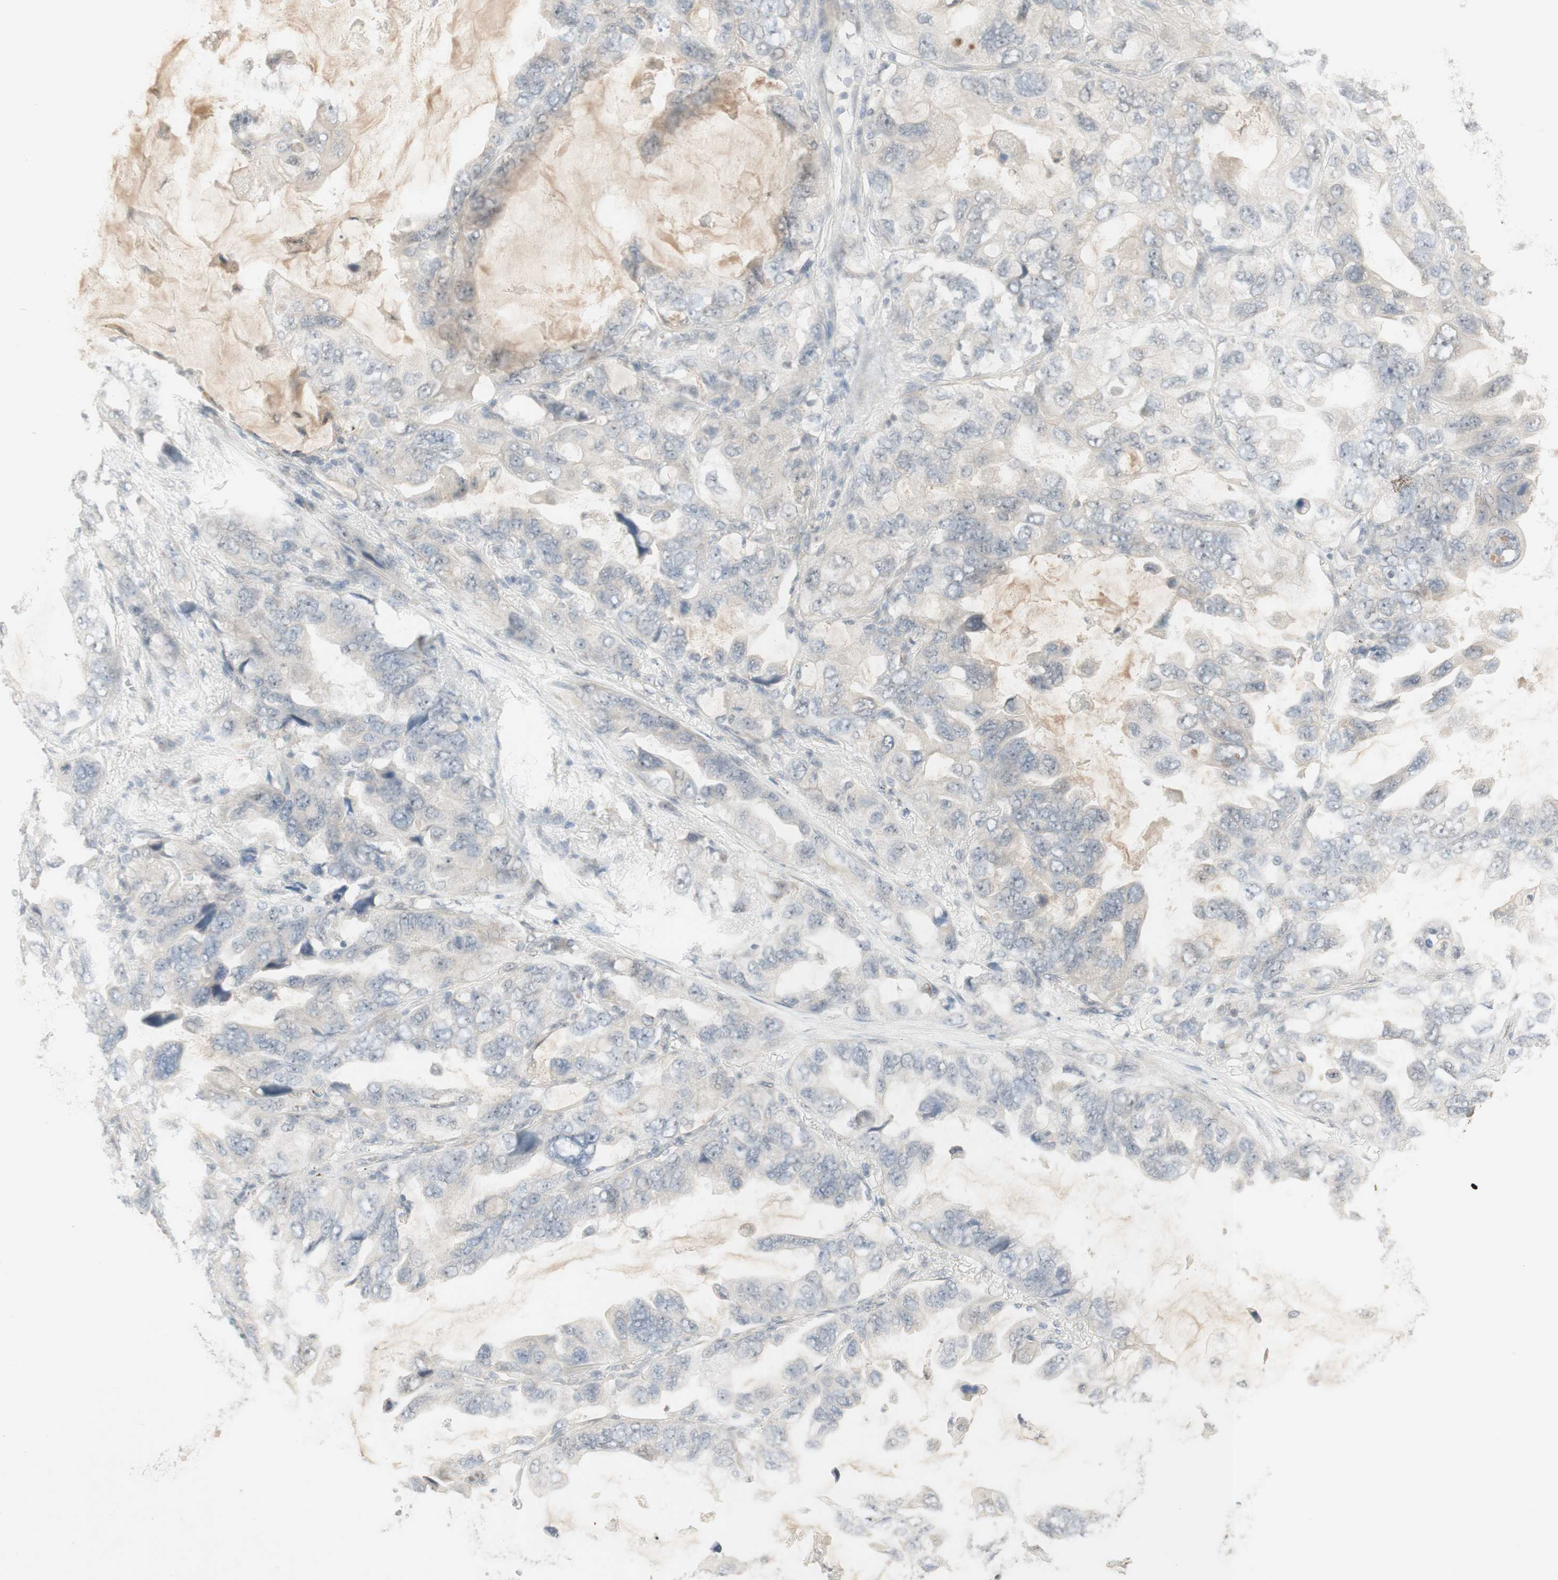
{"staining": {"intensity": "negative", "quantity": "none", "location": "none"}, "tissue": "lung cancer", "cell_type": "Tumor cells", "image_type": "cancer", "snomed": [{"axis": "morphology", "description": "Squamous cell carcinoma, NOS"}, {"axis": "topography", "description": "Lung"}], "caption": "High power microscopy image of an IHC photomicrograph of squamous cell carcinoma (lung), revealing no significant staining in tumor cells. The staining is performed using DAB brown chromogen with nuclei counter-stained in using hematoxylin.", "gene": "PLCD4", "patient": {"sex": "female", "age": 73}}